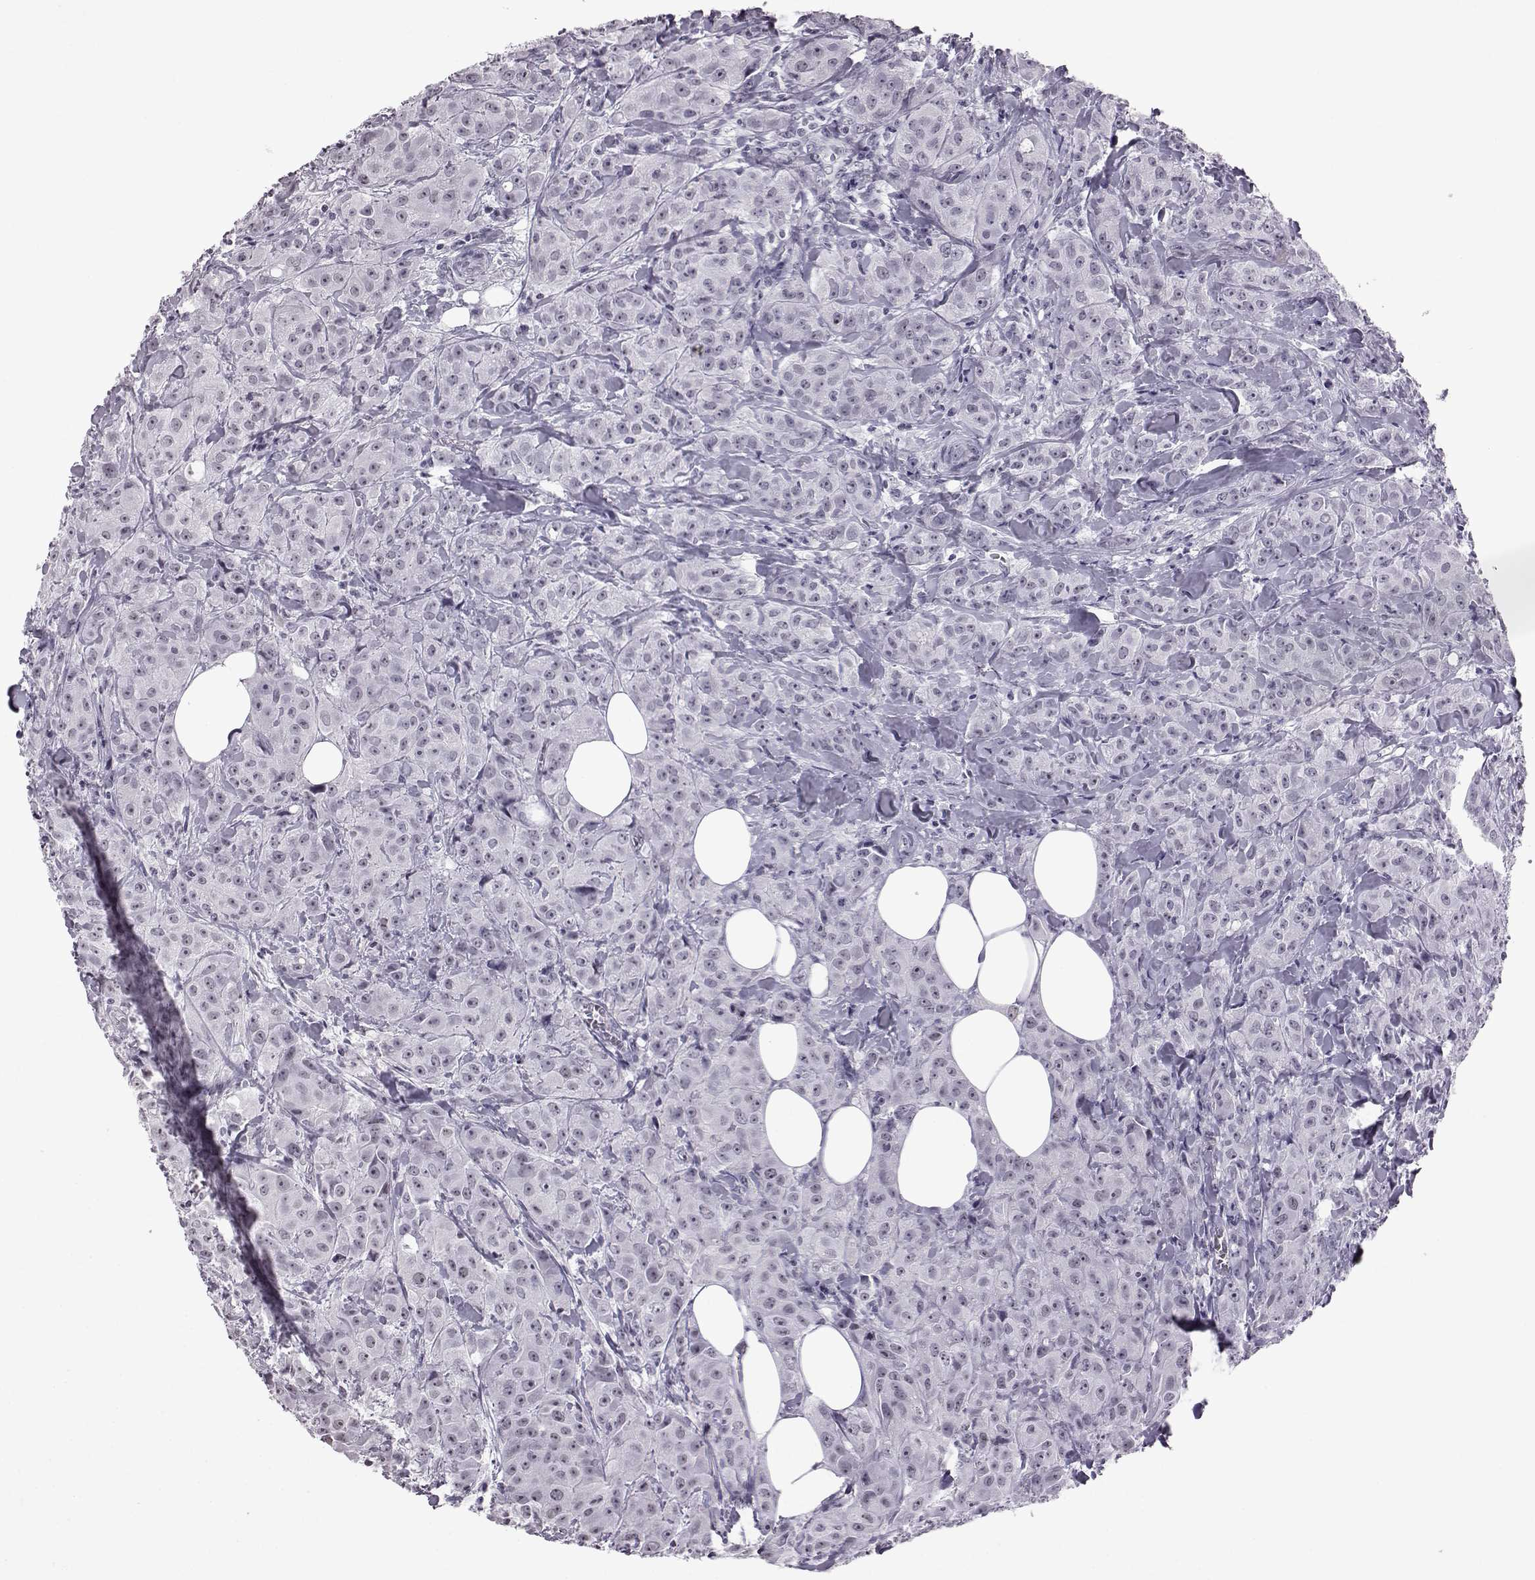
{"staining": {"intensity": "negative", "quantity": "none", "location": "none"}, "tissue": "breast cancer", "cell_type": "Tumor cells", "image_type": "cancer", "snomed": [{"axis": "morphology", "description": "Duct carcinoma"}, {"axis": "topography", "description": "Breast"}], "caption": "The immunohistochemistry (IHC) histopathology image has no significant staining in tumor cells of breast cancer (invasive ductal carcinoma) tissue.", "gene": "ADGRG2", "patient": {"sex": "female", "age": 43}}